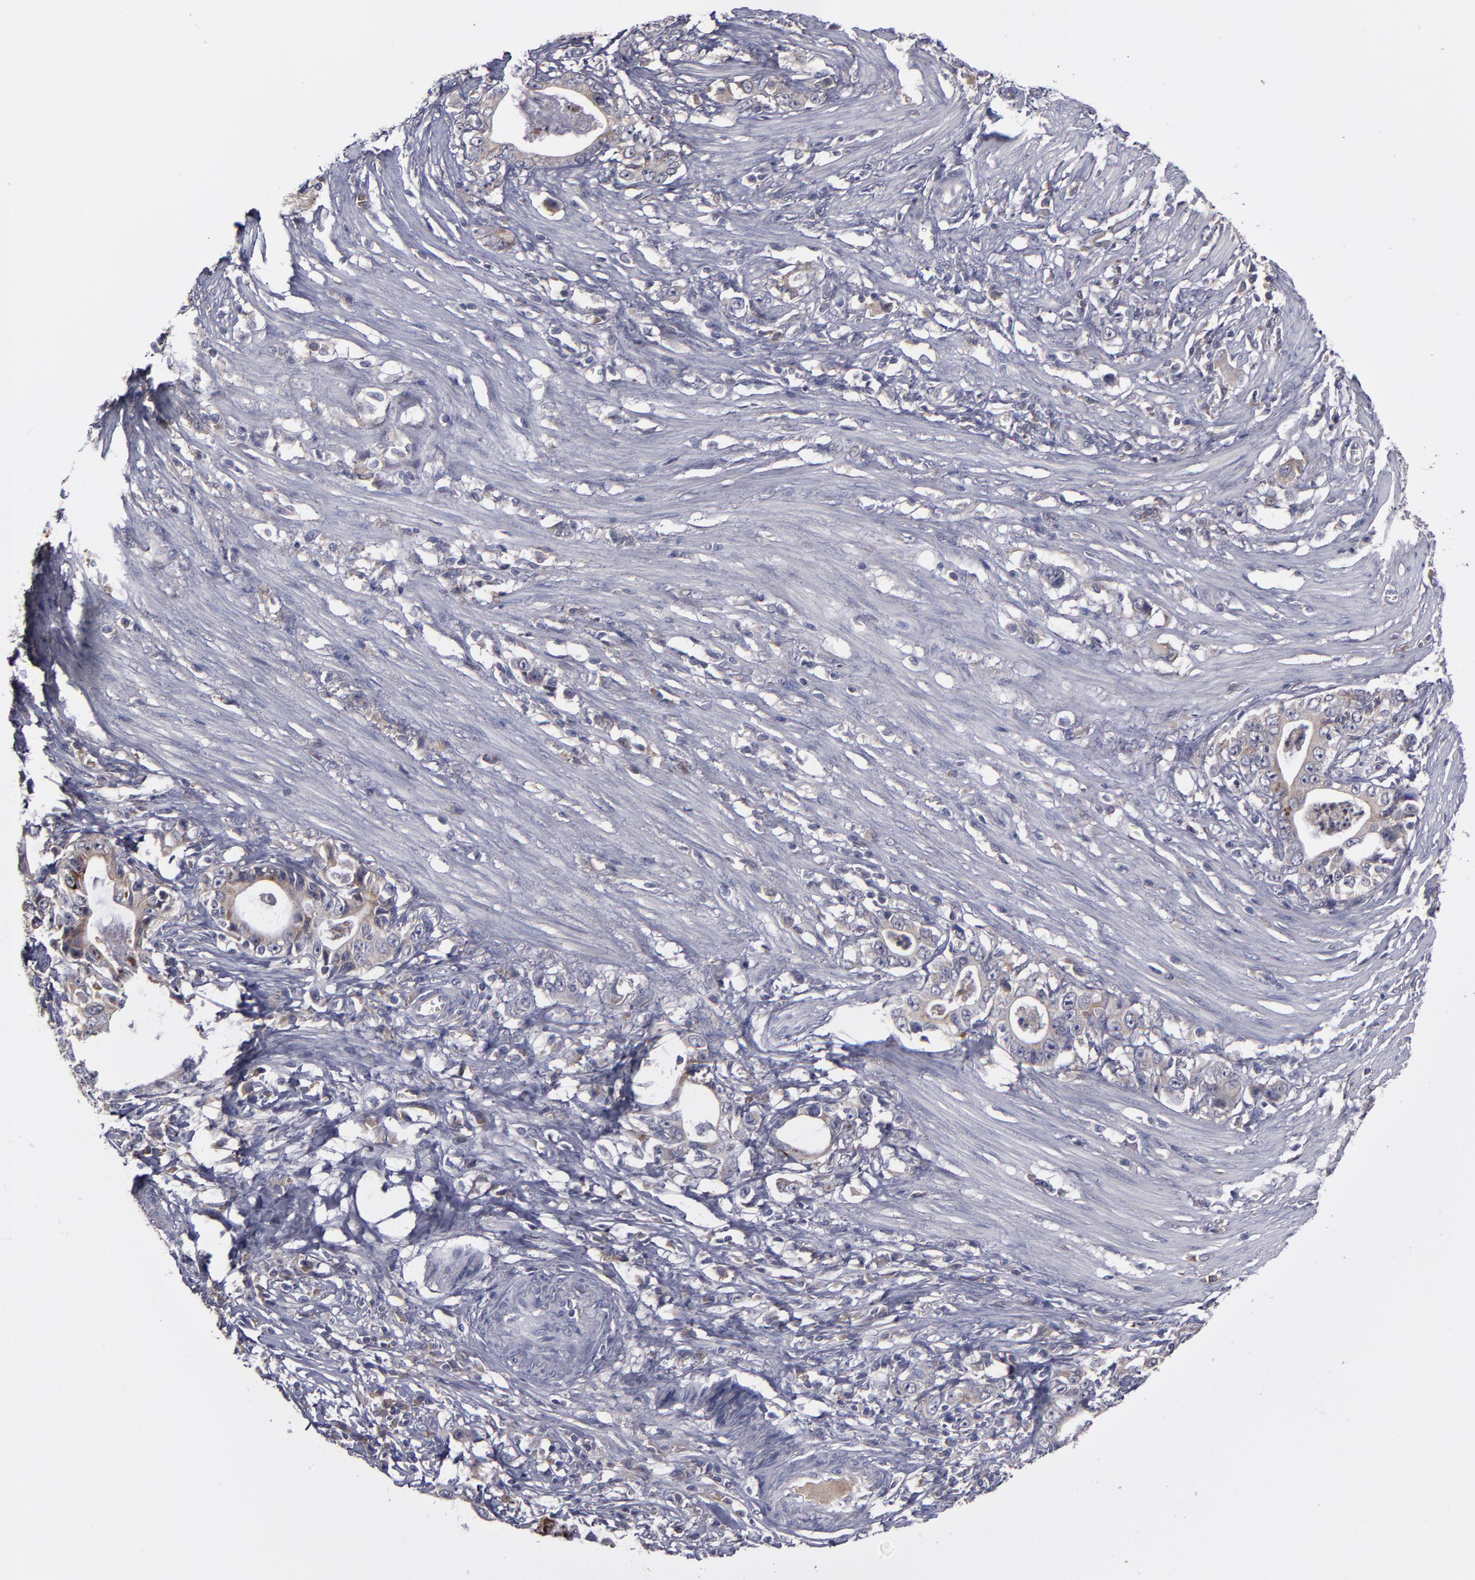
{"staining": {"intensity": "weak", "quantity": ">75%", "location": "cytoplasmic/membranous"}, "tissue": "stomach cancer", "cell_type": "Tumor cells", "image_type": "cancer", "snomed": [{"axis": "morphology", "description": "Adenocarcinoma, NOS"}, {"axis": "topography", "description": "Stomach, lower"}], "caption": "Human stomach cancer stained for a protein (brown) displays weak cytoplasmic/membranous positive staining in approximately >75% of tumor cells.", "gene": "MMP11", "patient": {"sex": "female", "age": 72}}